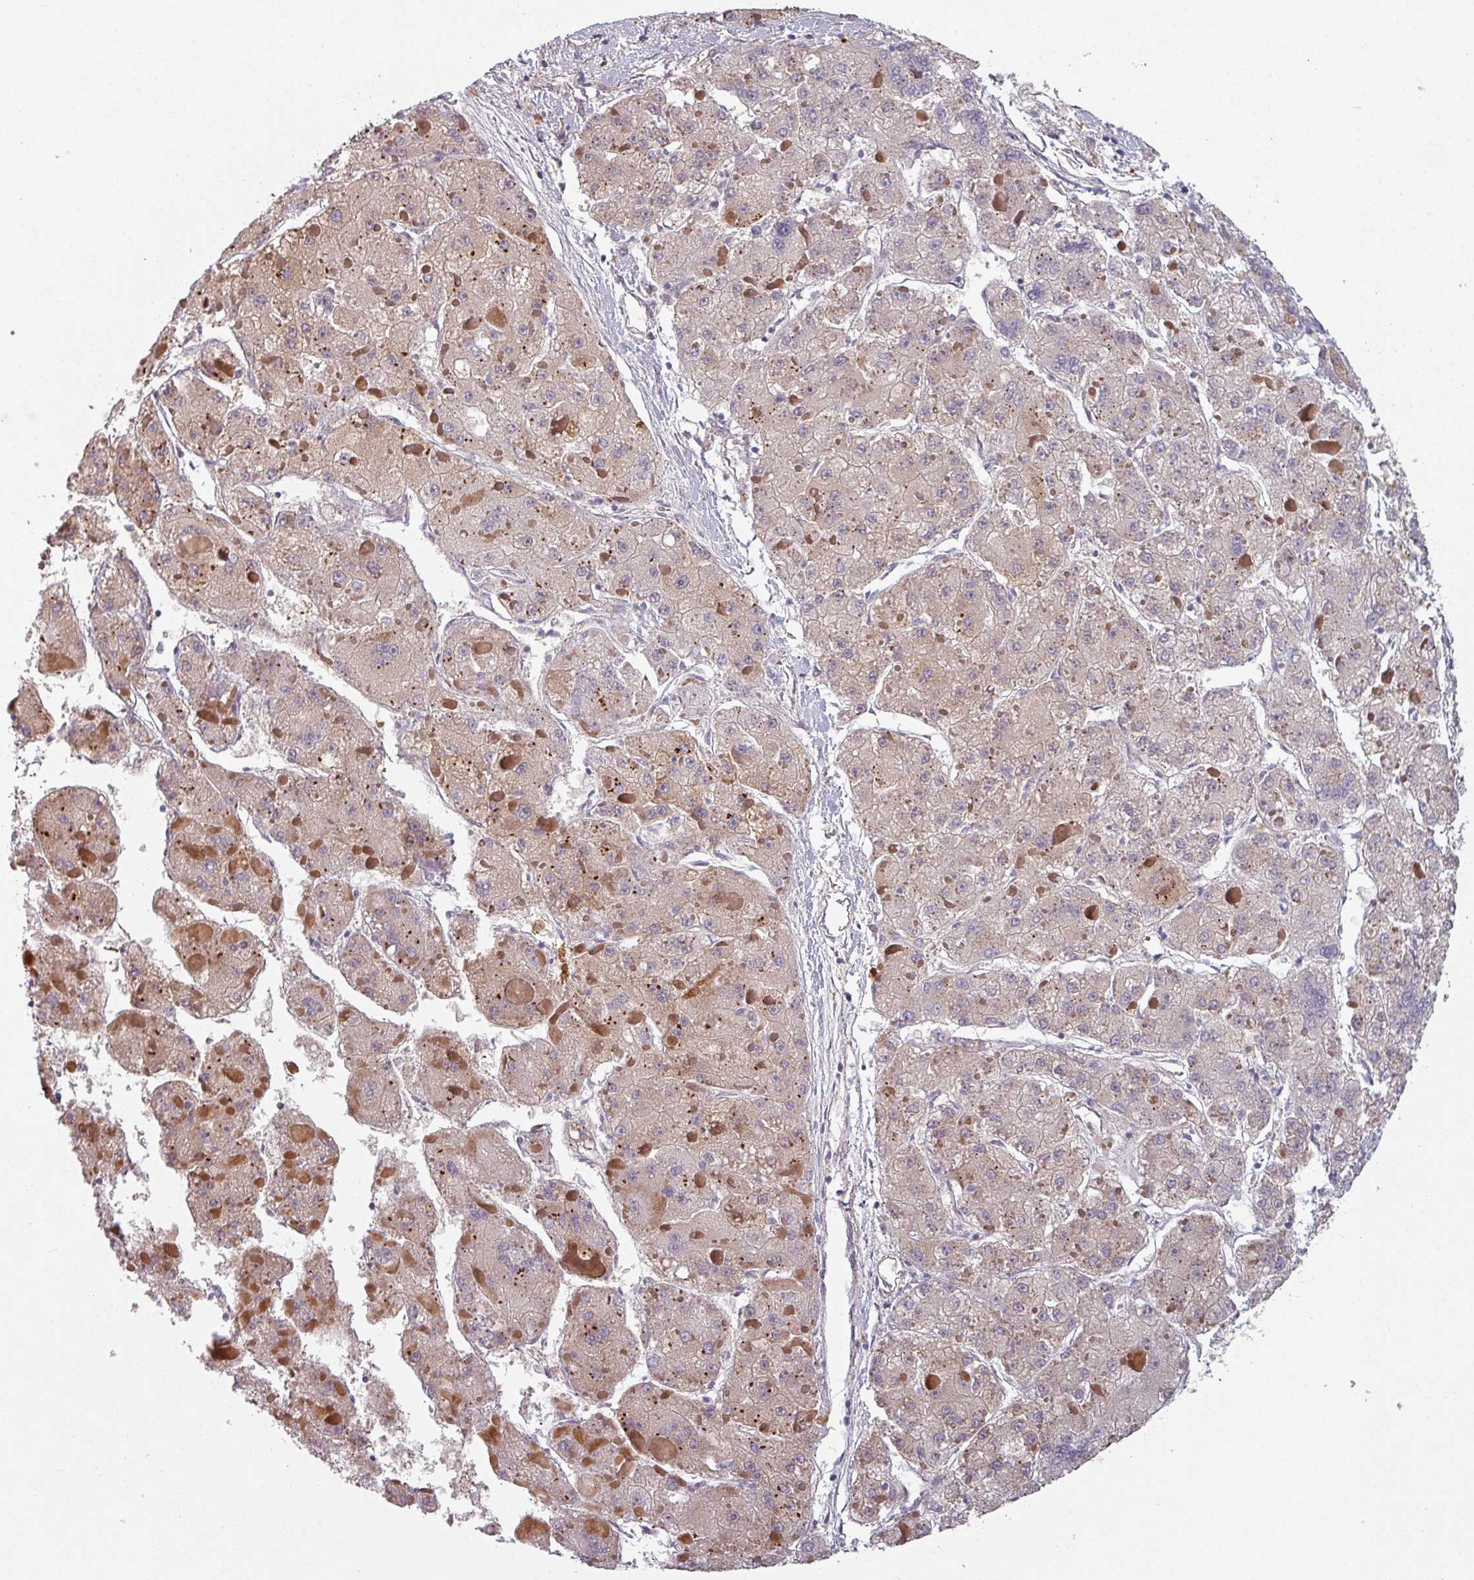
{"staining": {"intensity": "weak", "quantity": "<25%", "location": "cytoplasmic/membranous"}, "tissue": "liver cancer", "cell_type": "Tumor cells", "image_type": "cancer", "snomed": [{"axis": "morphology", "description": "Carcinoma, Hepatocellular, NOS"}, {"axis": "topography", "description": "Liver"}], "caption": "Immunohistochemistry photomicrograph of neoplastic tissue: human liver hepatocellular carcinoma stained with DAB shows no significant protein expression in tumor cells.", "gene": "C4BPB", "patient": {"sex": "female", "age": 73}}